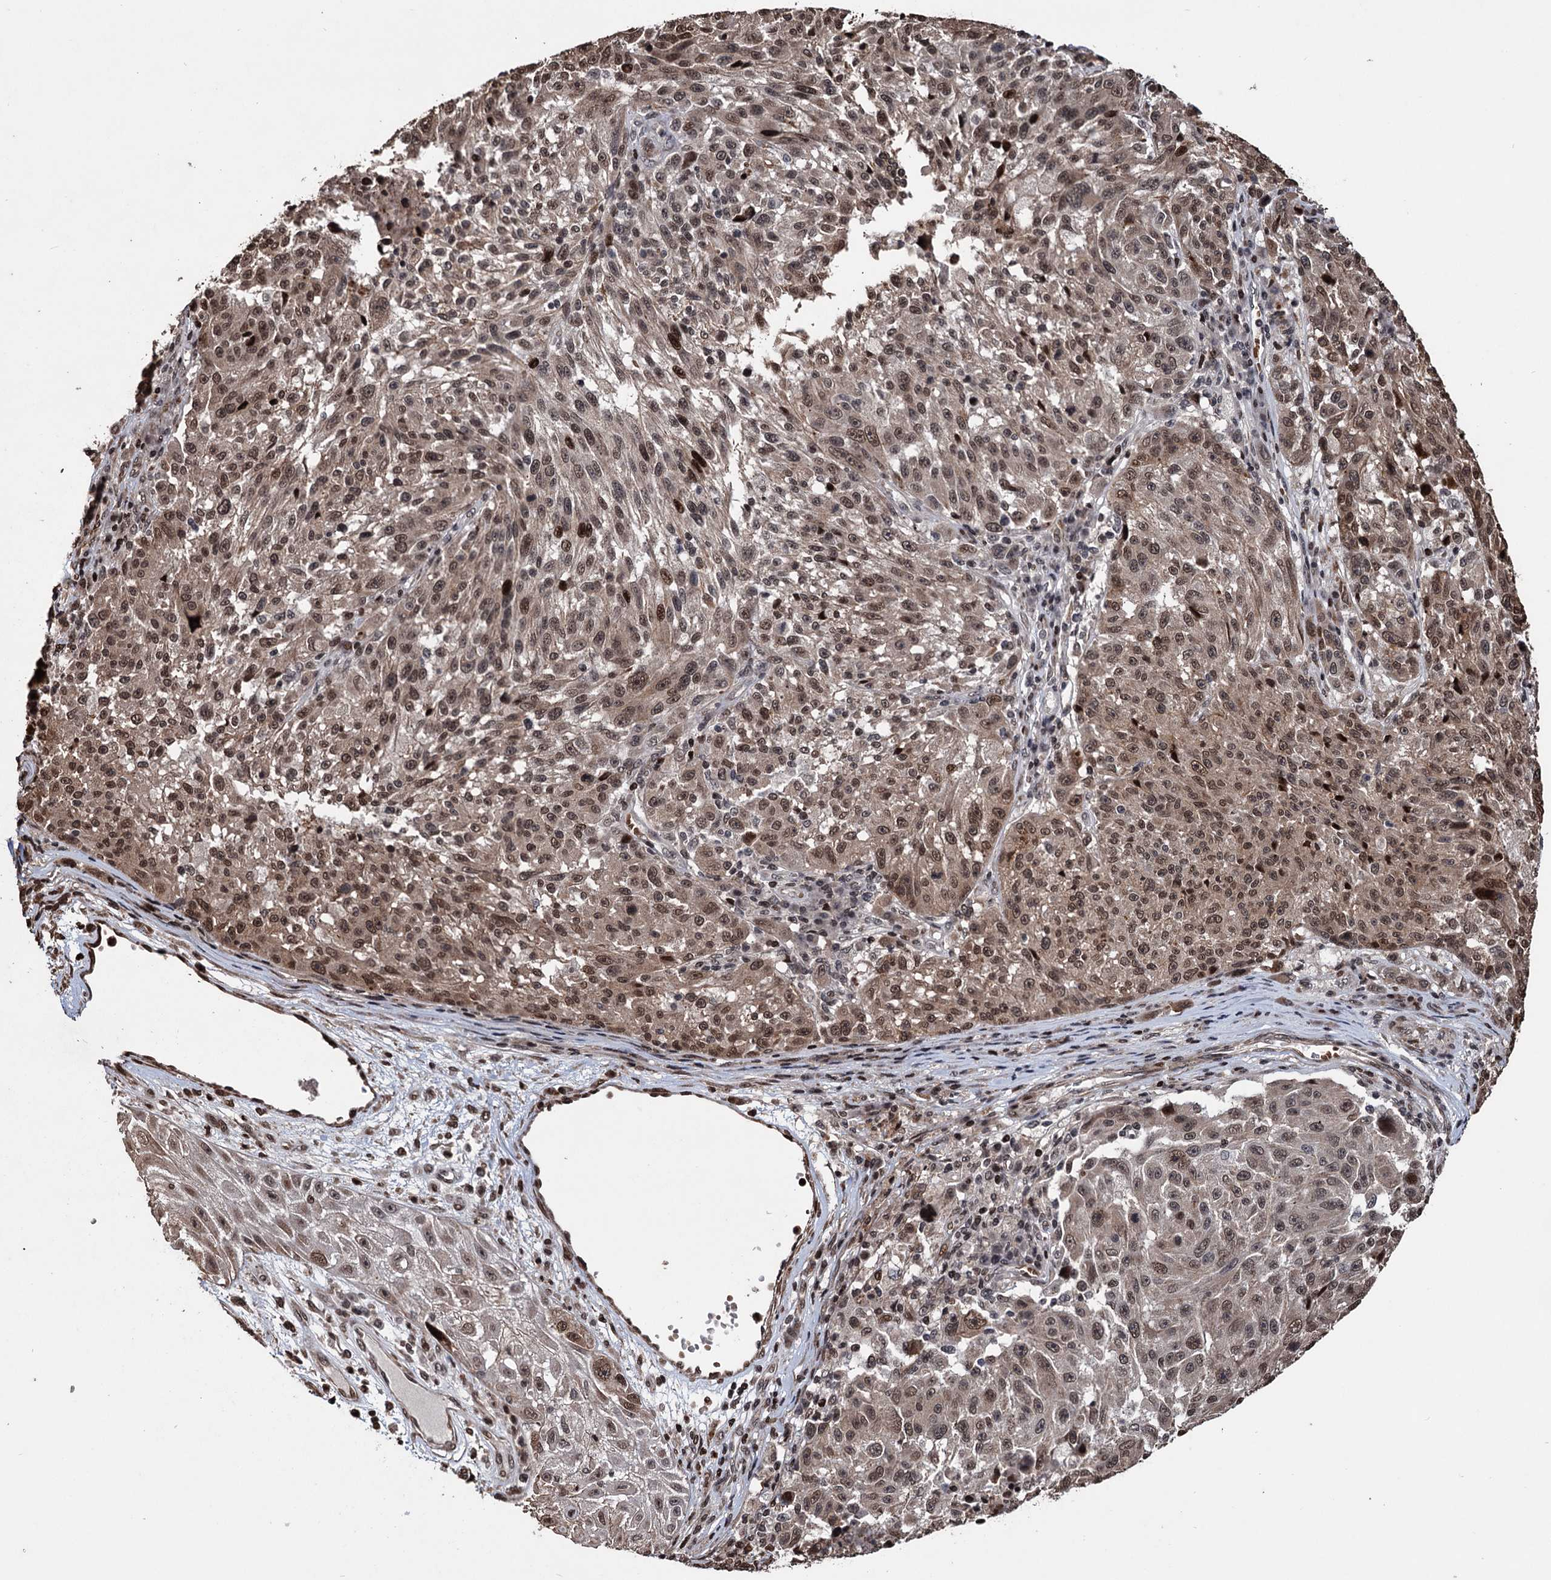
{"staining": {"intensity": "moderate", "quantity": ">75%", "location": "cytoplasmic/membranous,nuclear"}, "tissue": "melanoma", "cell_type": "Tumor cells", "image_type": "cancer", "snomed": [{"axis": "morphology", "description": "Malignant melanoma, NOS"}, {"axis": "topography", "description": "Skin"}], "caption": "Immunohistochemistry (IHC) (DAB) staining of malignant melanoma shows moderate cytoplasmic/membranous and nuclear protein expression in about >75% of tumor cells. The protein of interest is stained brown, and the nuclei are stained in blue (DAB IHC with brightfield microscopy, high magnification).", "gene": "EYA4", "patient": {"sex": "male", "age": 53}}